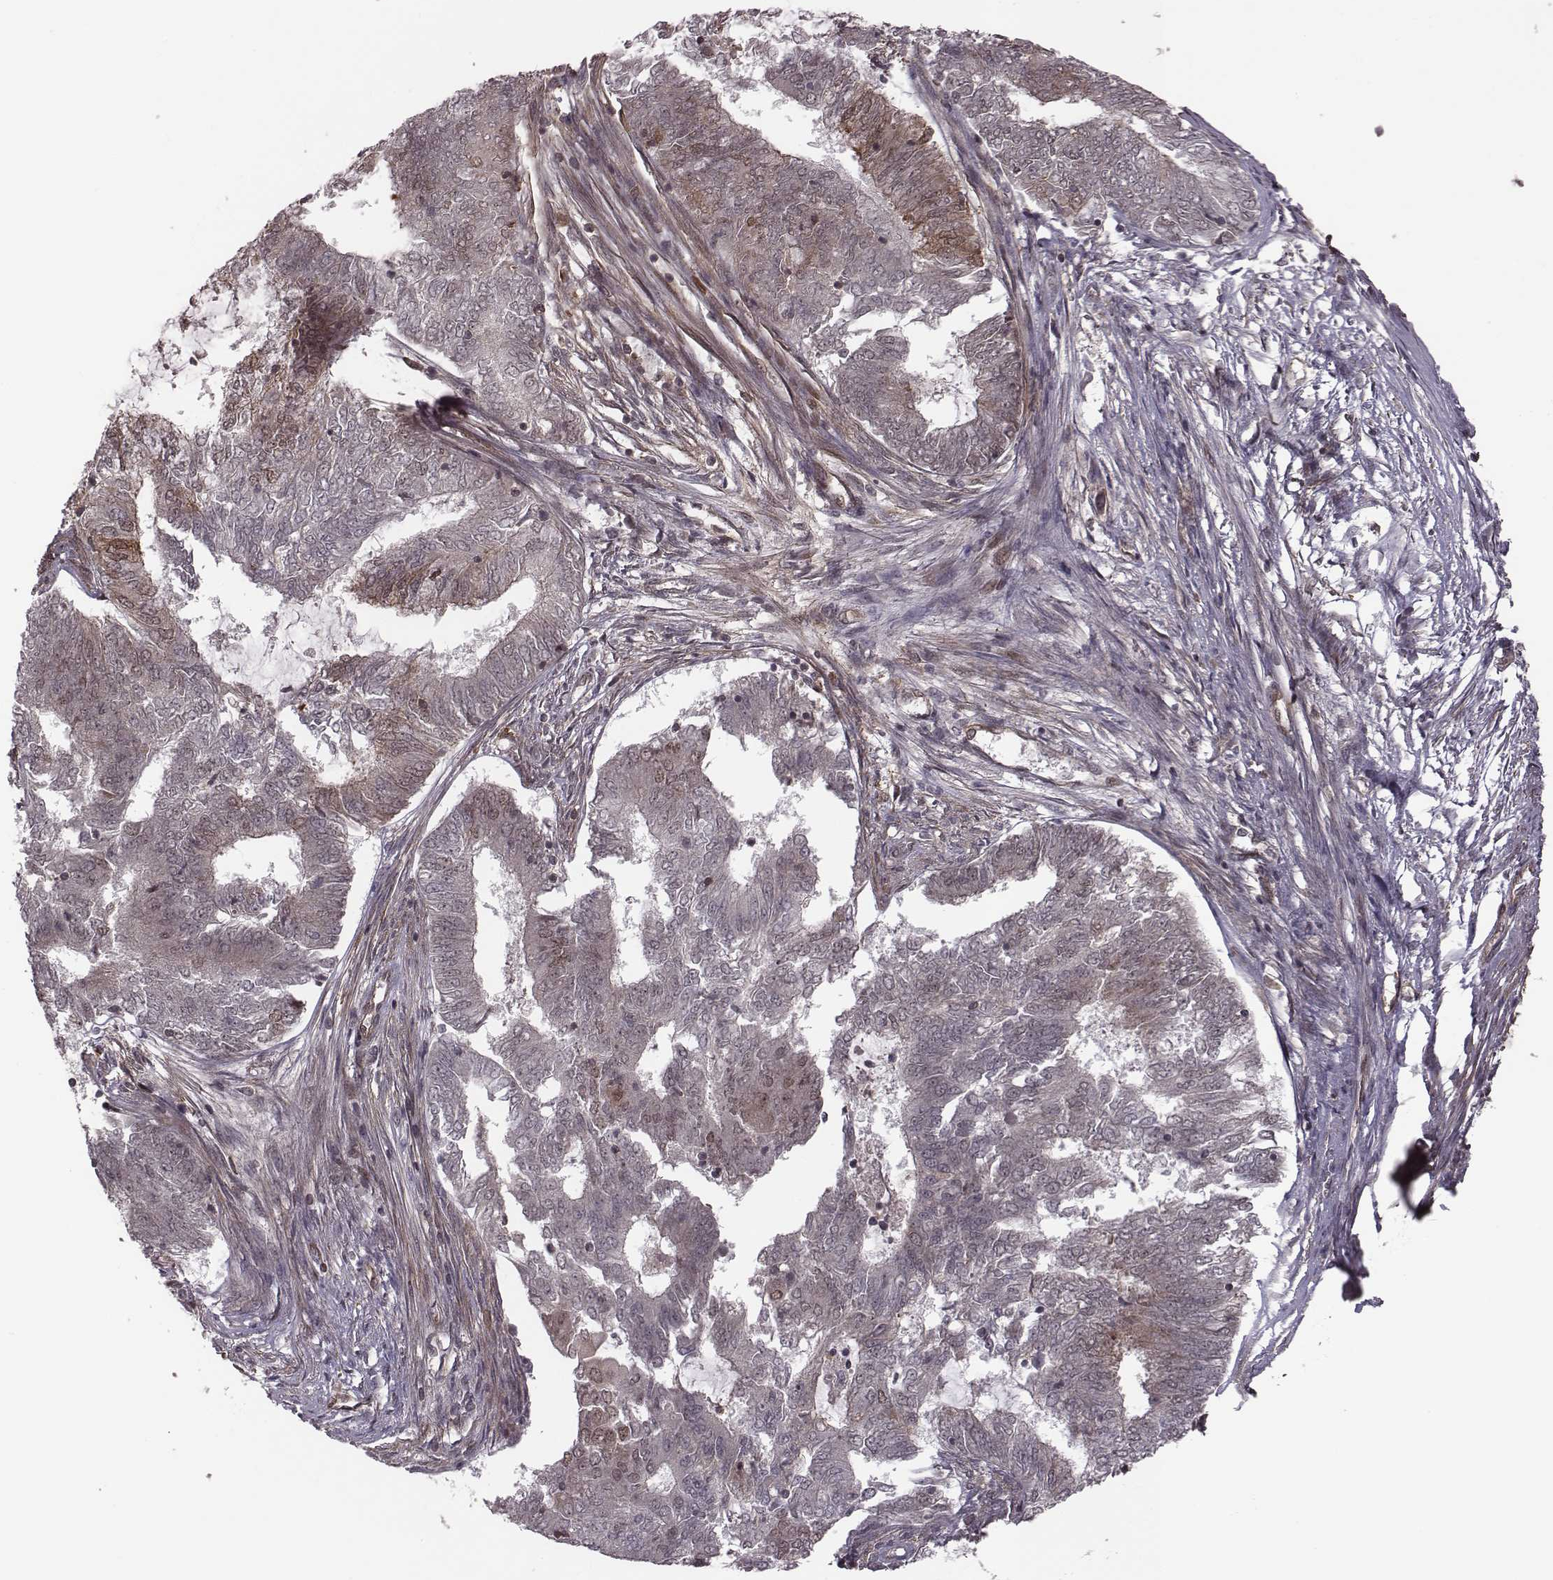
{"staining": {"intensity": "weak", "quantity": "<25%", "location": "cytoplasmic/membranous,nuclear"}, "tissue": "endometrial cancer", "cell_type": "Tumor cells", "image_type": "cancer", "snomed": [{"axis": "morphology", "description": "Adenocarcinoma, NOS"}, {"axis": "topography", "description": "Endometrium"}], "caption": "Endometrial cancer (adenocarcinoma) stained for a protein using immunohistochemistry (IHC) shows no positivity tumor cells.", "gene": "RPL3", "patient": {"sex": "female", "age": 62}}